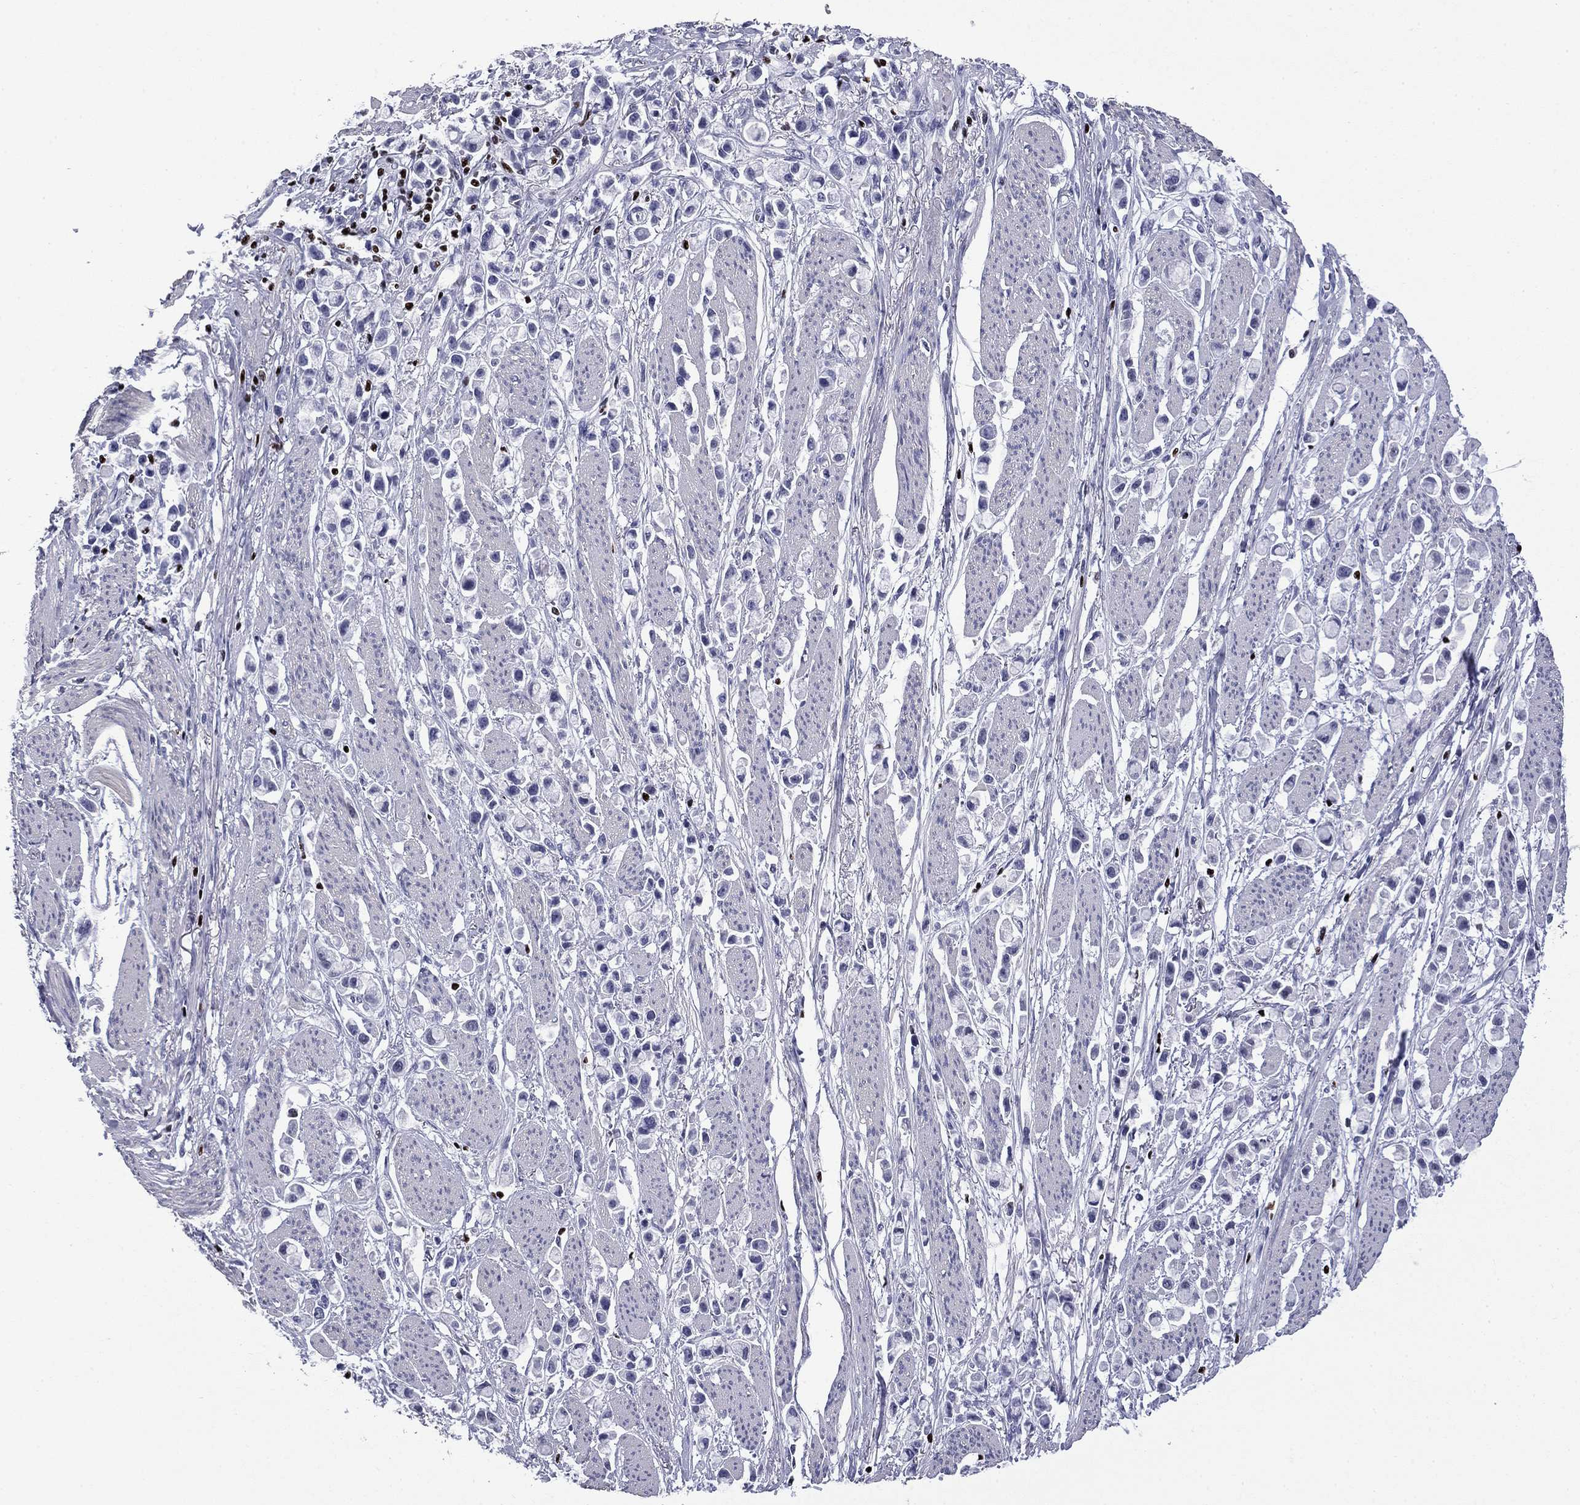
{"staining": {"intensity": "negative", "quantity": "none", "location": "none"}, "tissue": "stomach cancer", "cell_type": "Tumor cells", "image_type": "cancer", "snomed": [{"axis": "morphology", "description": "Adenocarcinoma, NOS"}, {"axis": "topography", "description": "Stomach"}], "caption": "High power microscopy image of an immunohistochemistry (IHC) photomicrograph of stomach cancer, revealing no significant positivity in tumor cells.", "gene": "IKZF3", "patient": {"sex": "female", "age": 81}}